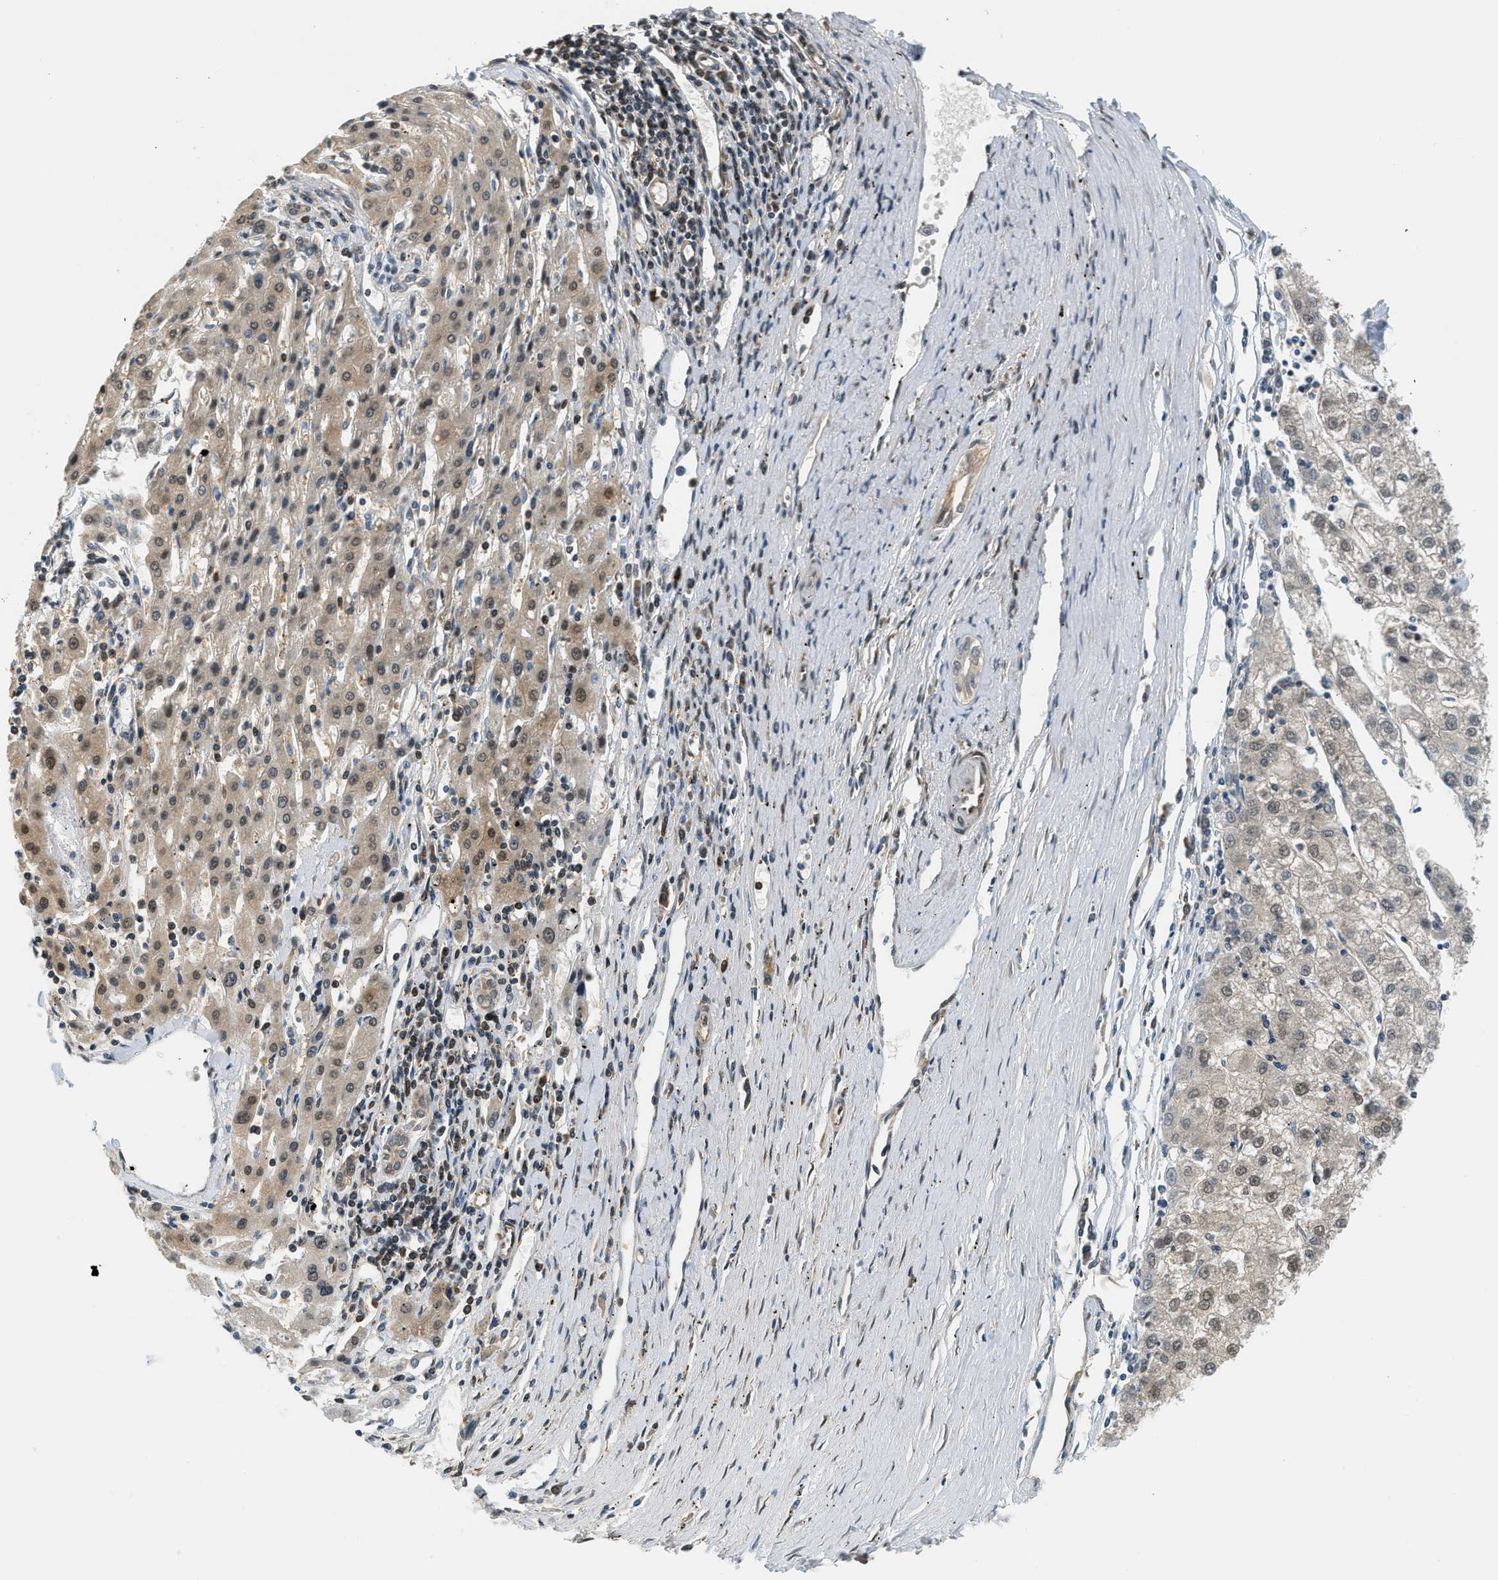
{"staining": {"intensity": "weak", "quantity": "25%-75%", "location": "cytoplasmic/membranous,nuclear"}, "tissue": "liver cancer", "cell_type": "Tumor cells", "image_type": "cancer", "snomed": [{"axis": "morphology", "description": "Carcinoma, Hepatocellular, NOS"}, {"axis": "topography", "description": "Liver"}], "caption": "Weak cytoplasmic/membranous and nuclear positivity is identified in approximately 25%-75% of tumor cells in hepatocellular carcinoma (liver).", "gene": "PSMD3", "patient": {"sex": "male", "age": 72}}